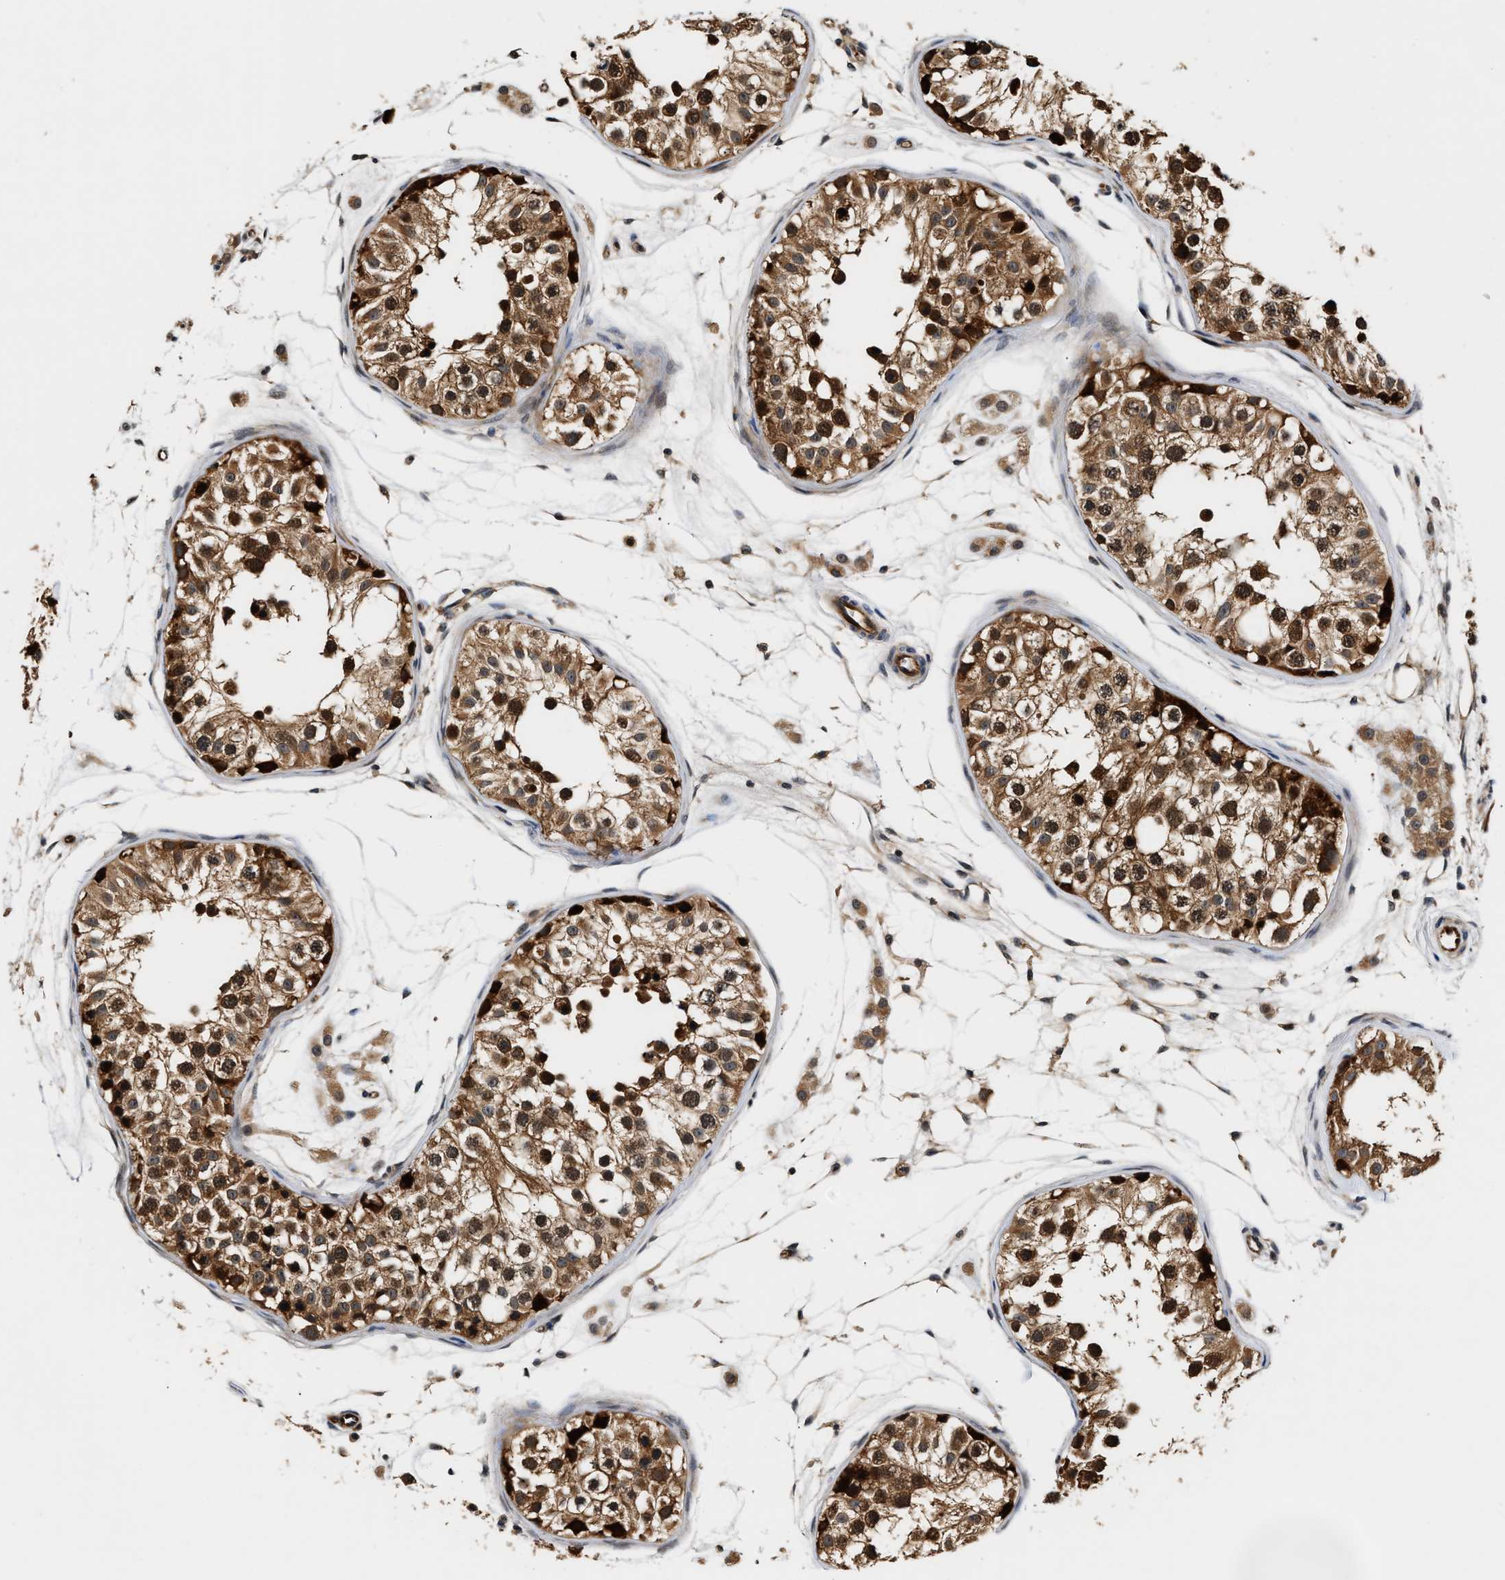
{"staining": {"intensity": "strong", "quantity": ">75%", "location": "cytoplasmic/membranous,nuclear"}, "tissue": "testis", "cell_type": "Cells in seminiferous ducts", "image_type": "normal", "snomed": [{"axis": "morphology", "description": "Normal tissue, NOS"}, {"axis": "morphology", "description": "Adenocarcinoma, metastatic, NOS"}, {"axis": "topography", "description": "Testis"}], "caption": "Immunohistochemical staining of normal testis shows high levels of strong cytoplasmic/membranous,nuclear positivity in approximately >75% of cells in seminiferous ducts.", "gene": "TUT7", "patient": {"sex": "male", "age": 26}}